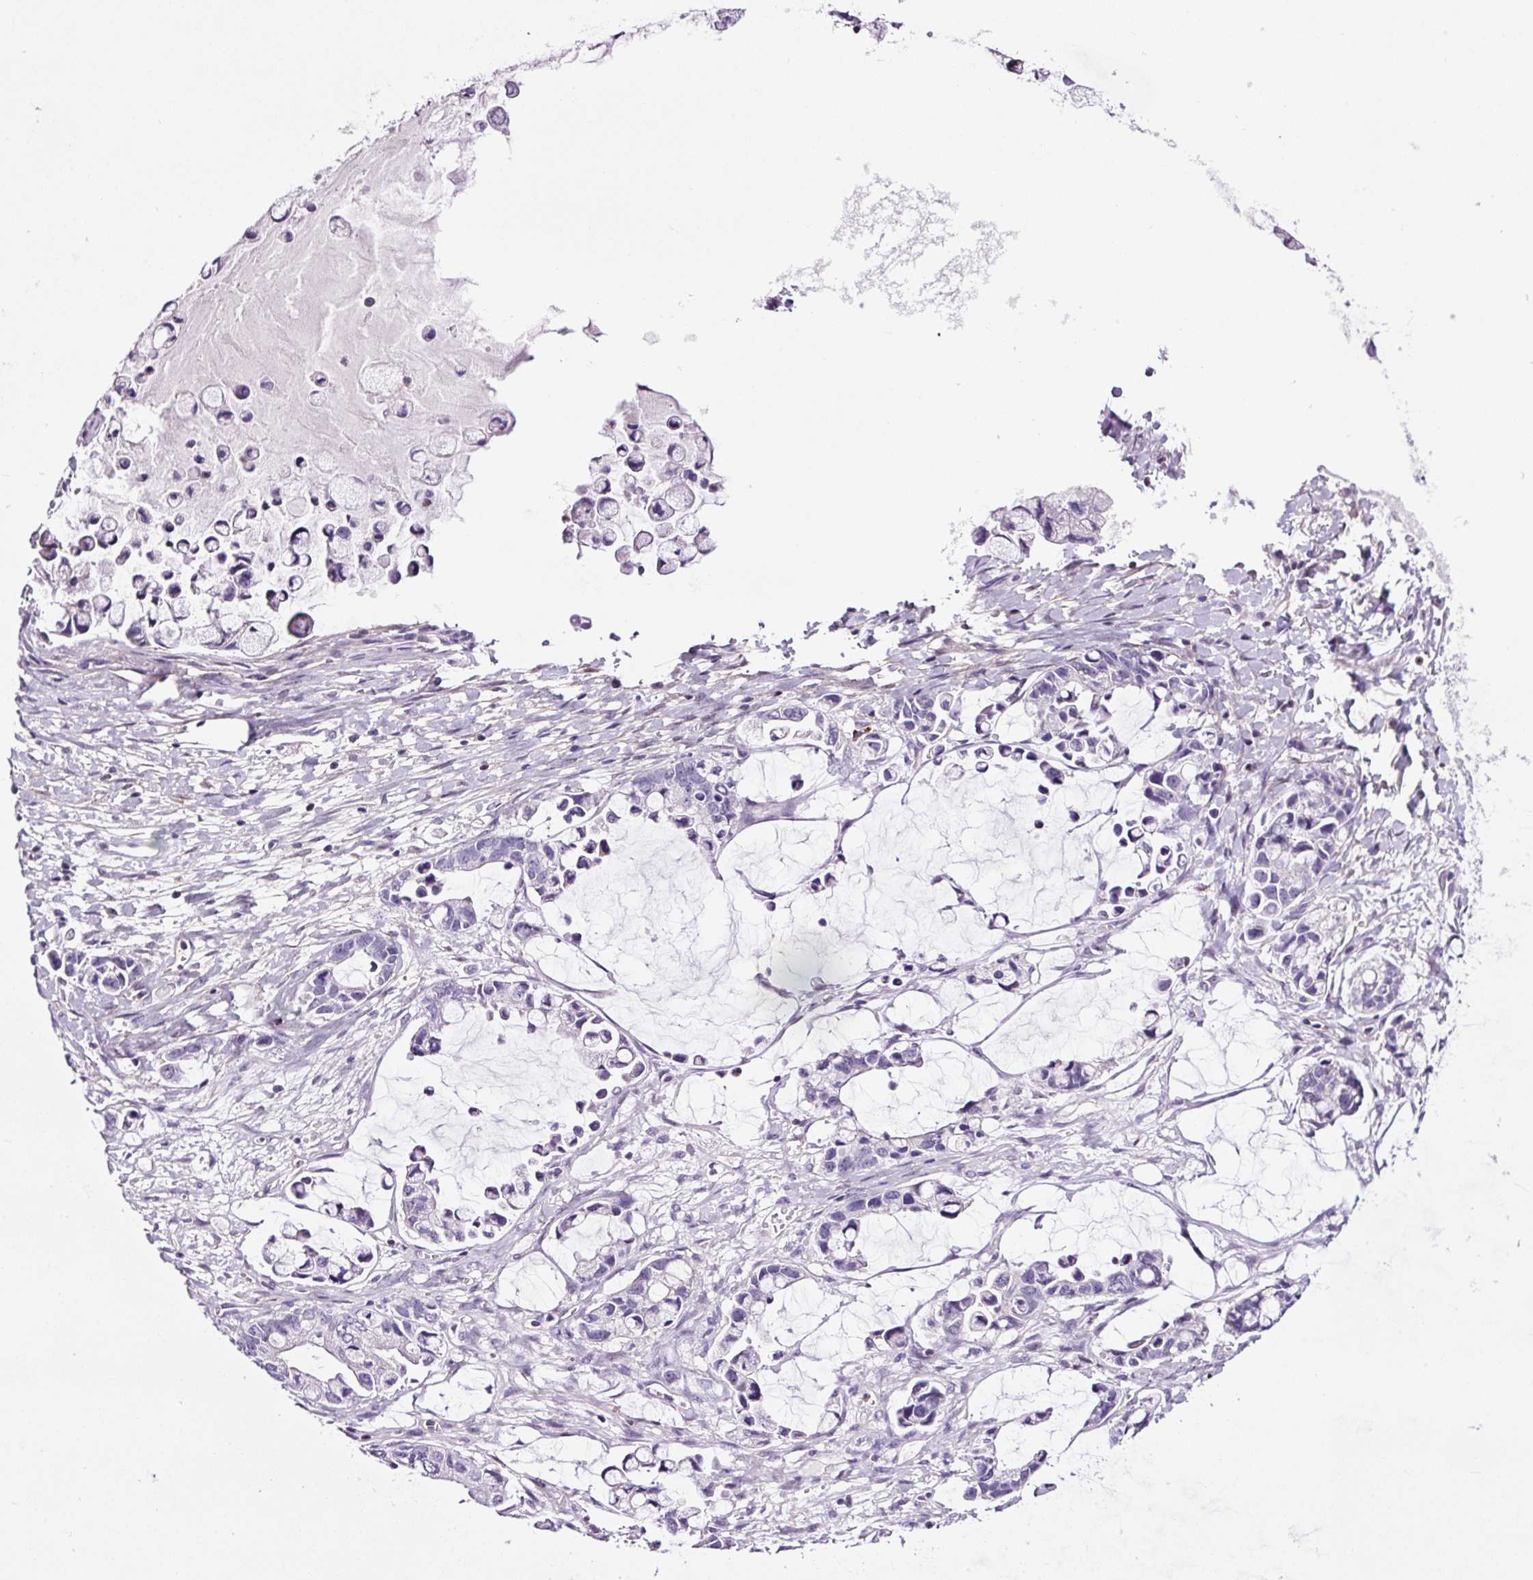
{"staining": {"intensity": "negative", "quantity": "none", "location": "none"}, "tissue": "ovarian cancer", "cell_type": "Tumor cells", "image_type": "cancer", "snomed": [{"axis": "morphology", "description": "Cystadenocarcinoma, mucinous, NOS"}, {"axis": "topography", "description": "Ovary"}], "caption": "Histopathology image shows no protein staining in tumor cells of ovarian cancer tissue.", "gene": "TAFA3", "patient": {"sex": "female", "age": 63}}